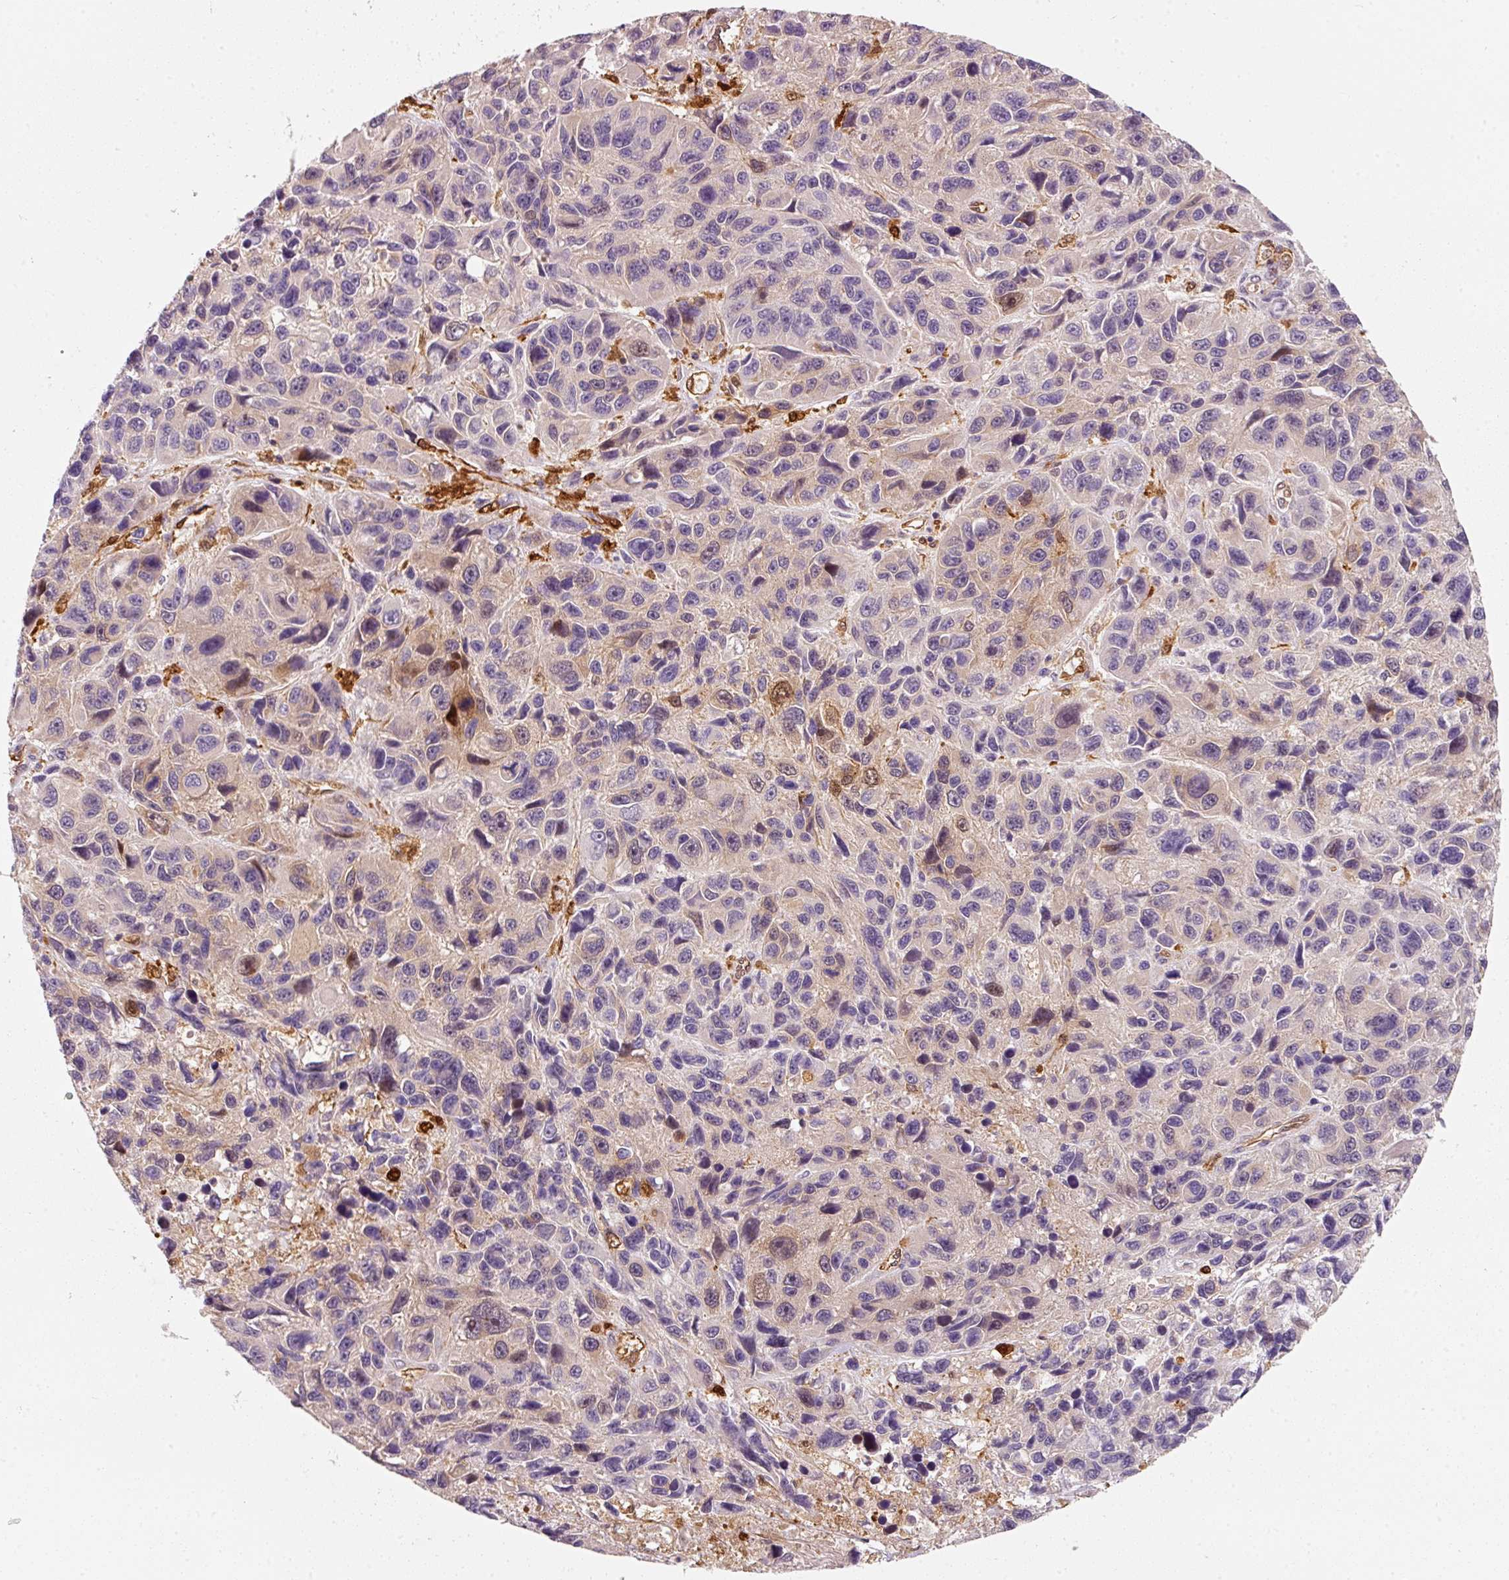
{"staining": {"intensity": "moderate", "quantity": "<25%", "location": "nuclear"}, "tissue": "melanoma", "cell_type": "Tumor cells", "image_type": "cancer", "snomed": [{"axis": "morphology", "description": "Malignant melanoma, NOS"}, {"axis": "topography", "description": "Skin"}], "caption": "Malignant melanoma was stained to show a protein in brown. There is low levels of moderate nuclear positivity in about <25% of tumor cells.", "gene": "IQGAP2", "patient": {"sex": "male", "age": 53}}